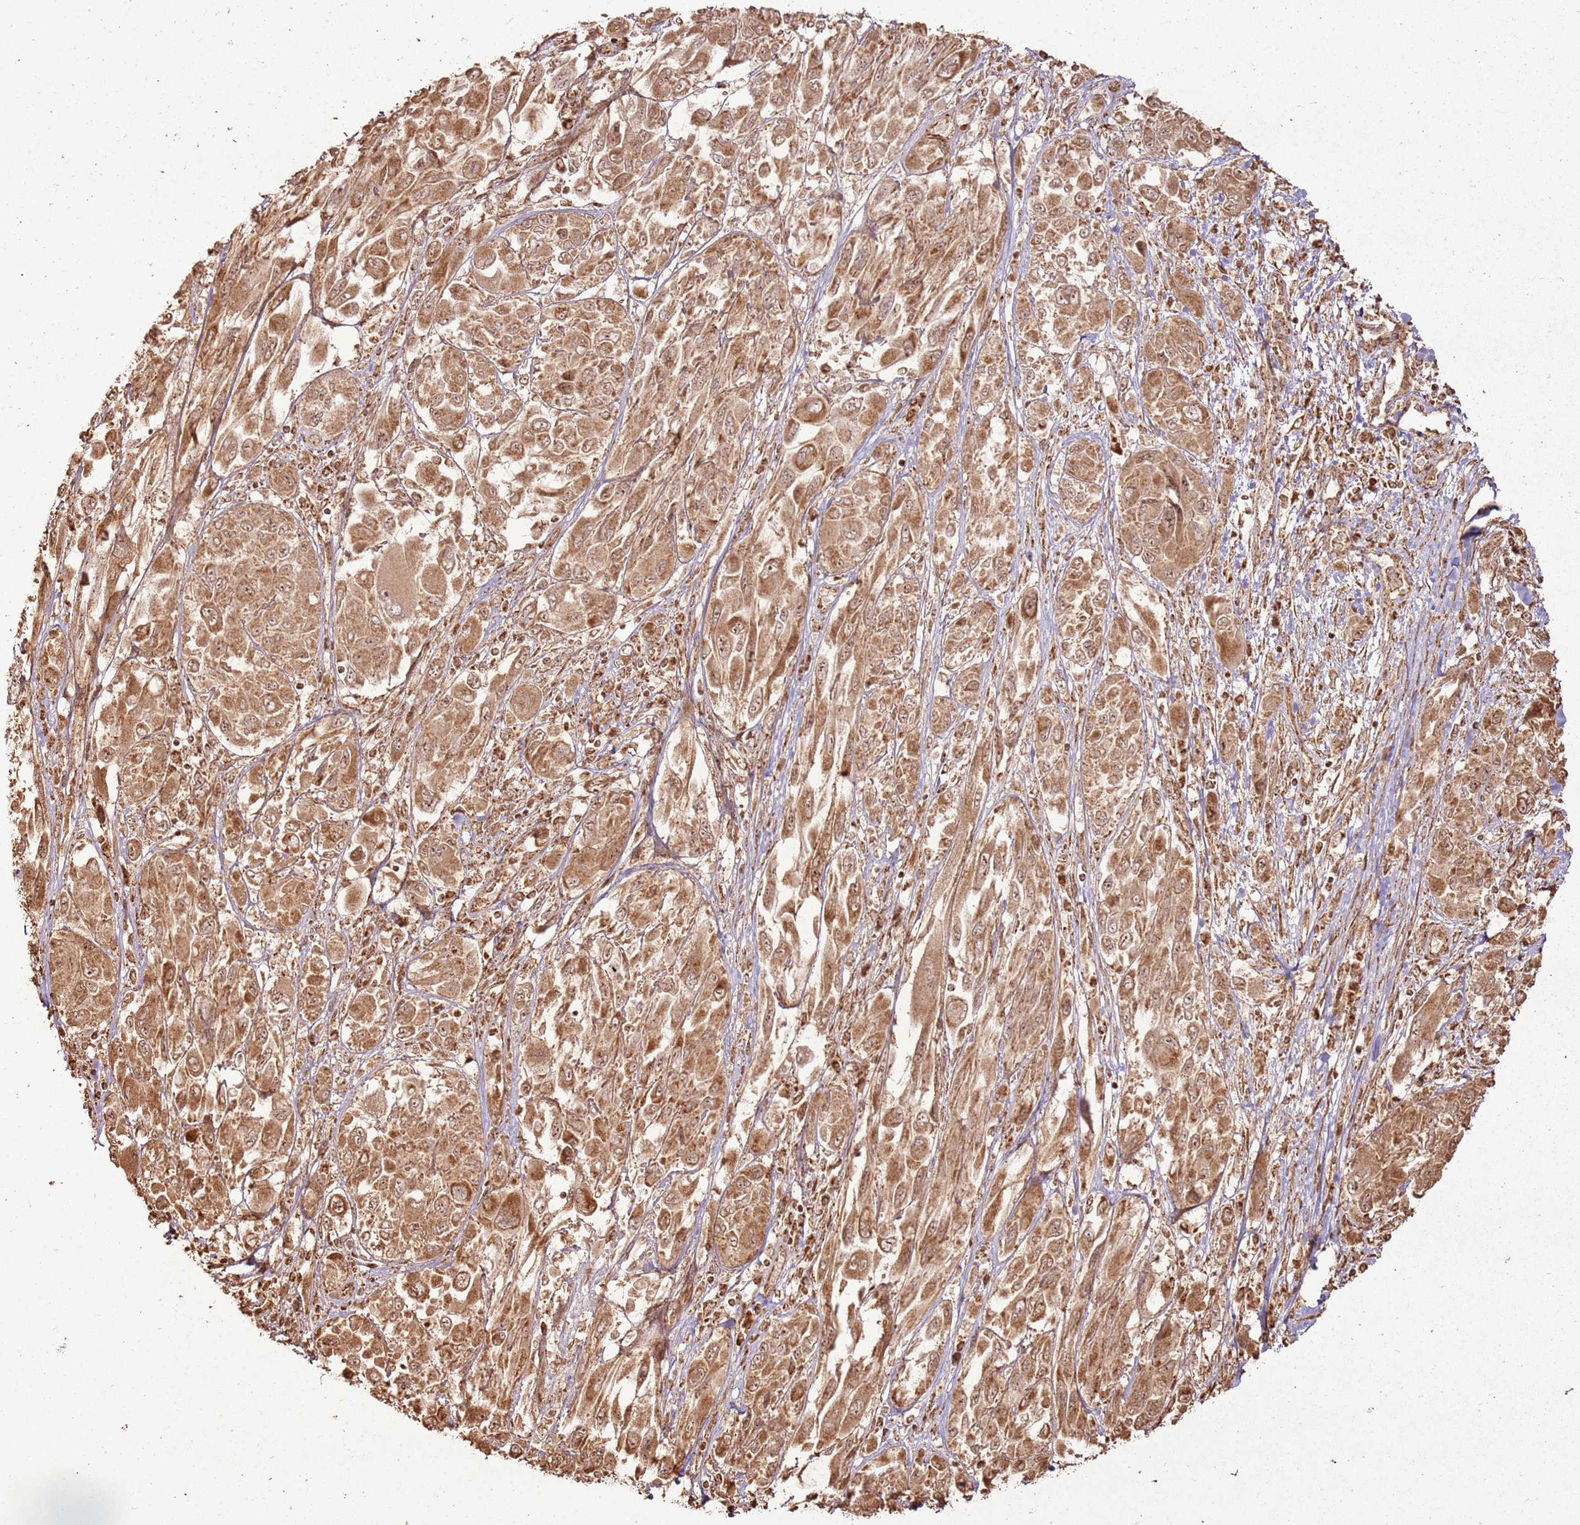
{"staining": {"intensity": "moderate", "quantity": ">75%", "location": "cytoplasmic/membranous"}, "tissue": "melanoma", "cell_type": "Tumor cells", "image_type": "cancer", "snomed": [{"axis": "morphology", "description": "Malignant melanoma, NOS"}, {"axis": "topography", "description": "Skin"}], "caption": "Immunohistochemistry of human melanoma demonstrates medium levels of moderate cytoplasmic/membranous expression in about >75% of tumor cells.", "gene": "MRPS6", "patient": {"sex": "female", "age": 91}}